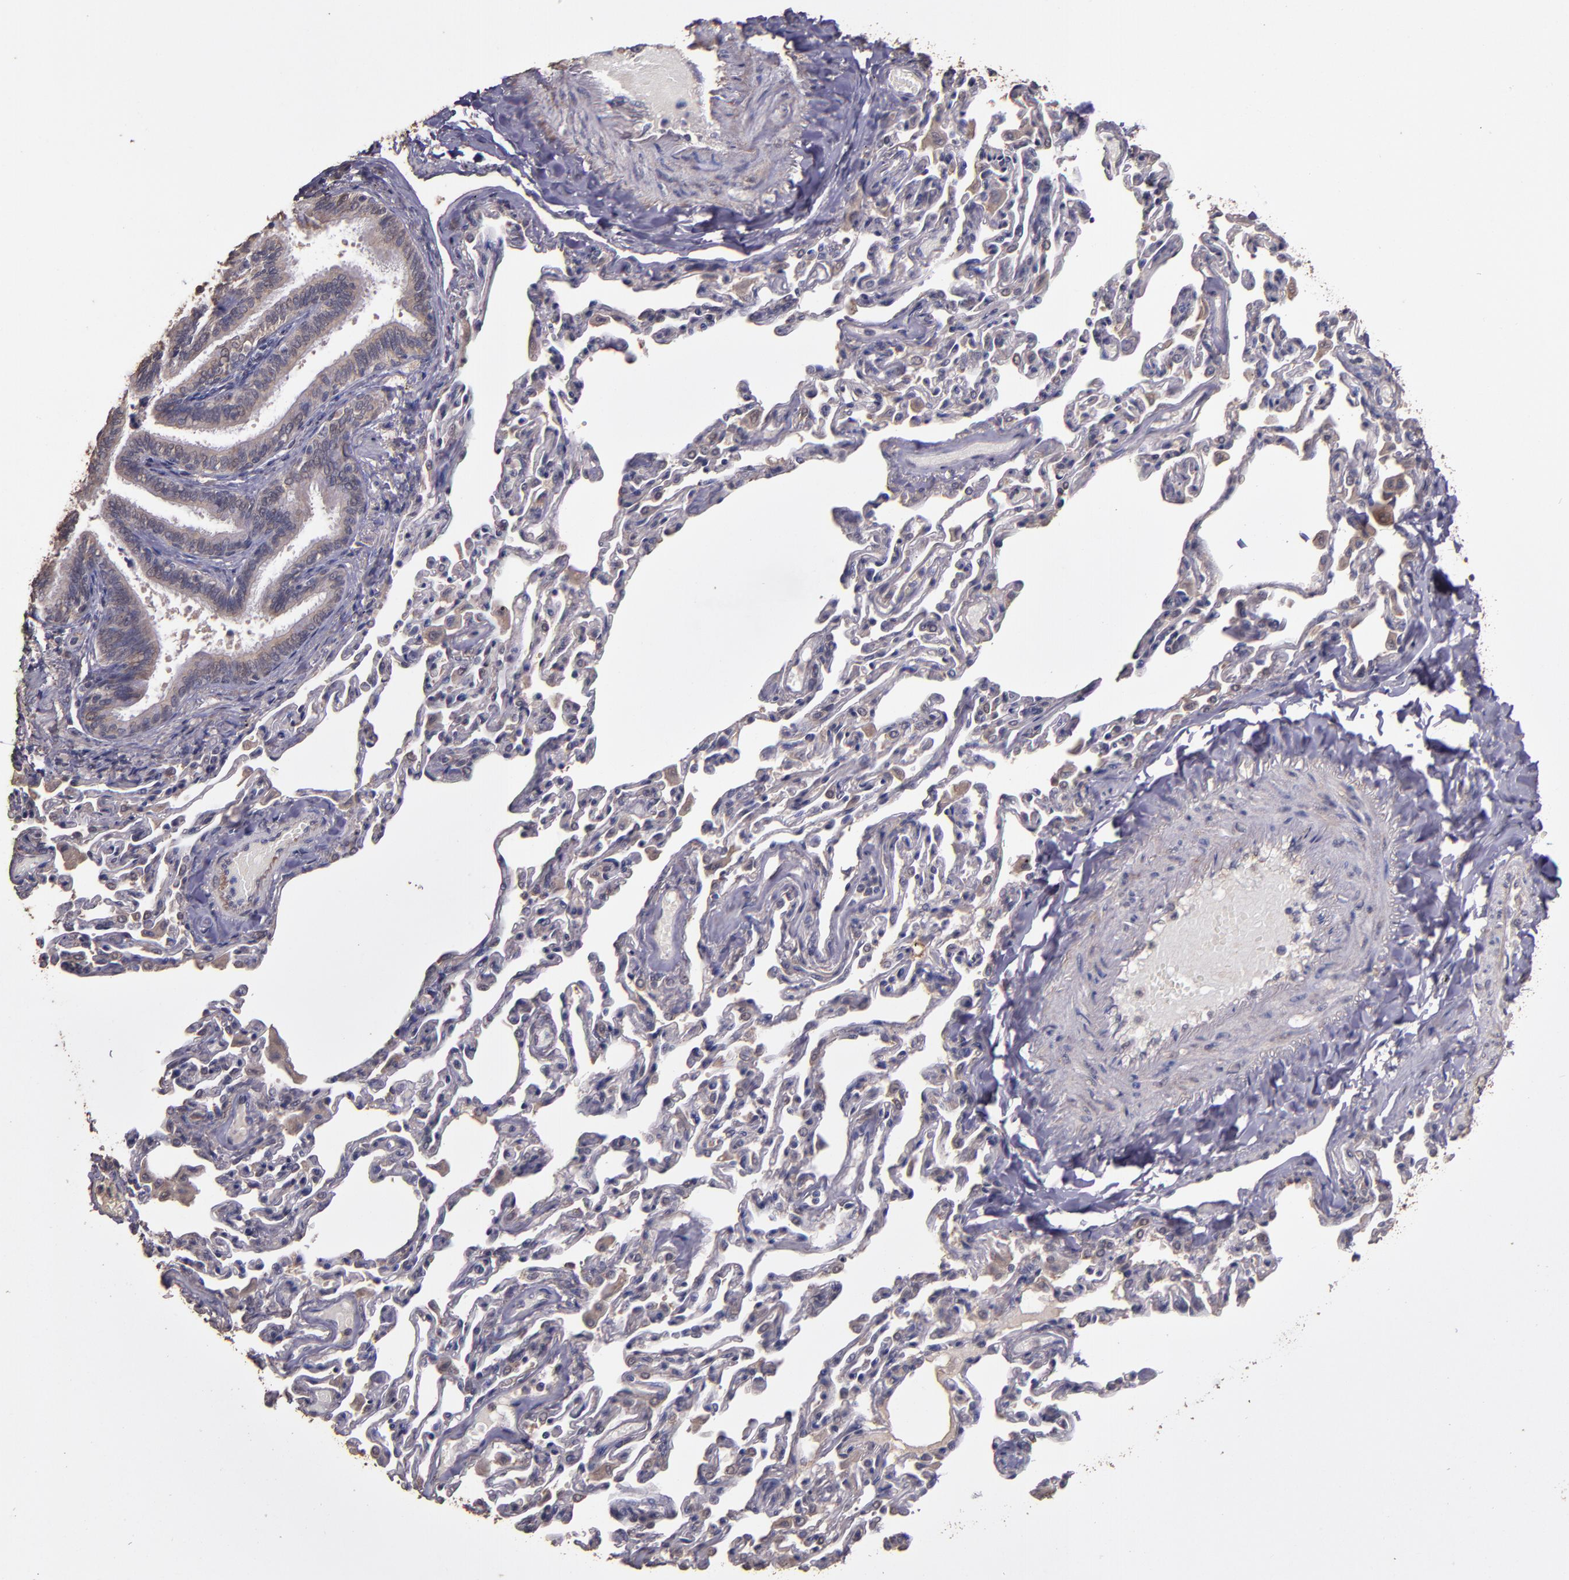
{"staining": {"intensity": "weak", "quantity": ">75%", "location": "cytoplasmic/membranous"}, "tissue": "bronchus", "cell_type": "Respiratory epithelial cells", "image_type": "normal", "snomed": [{"axis": "morphology", "description": "Normal tissue, NOS"}, {"axis": "topography", "description": "Lung"}], "caption": "Respiratory epithelial cells demonstrate low levels of weak cytoplasmic/membranous expression in about >75% of cells in benign bronchus. The protein is shown in brown color, while the nuclei are stained blue.", "gene": "HECTD1", "patient": {"sex": "male", "age": 64}}